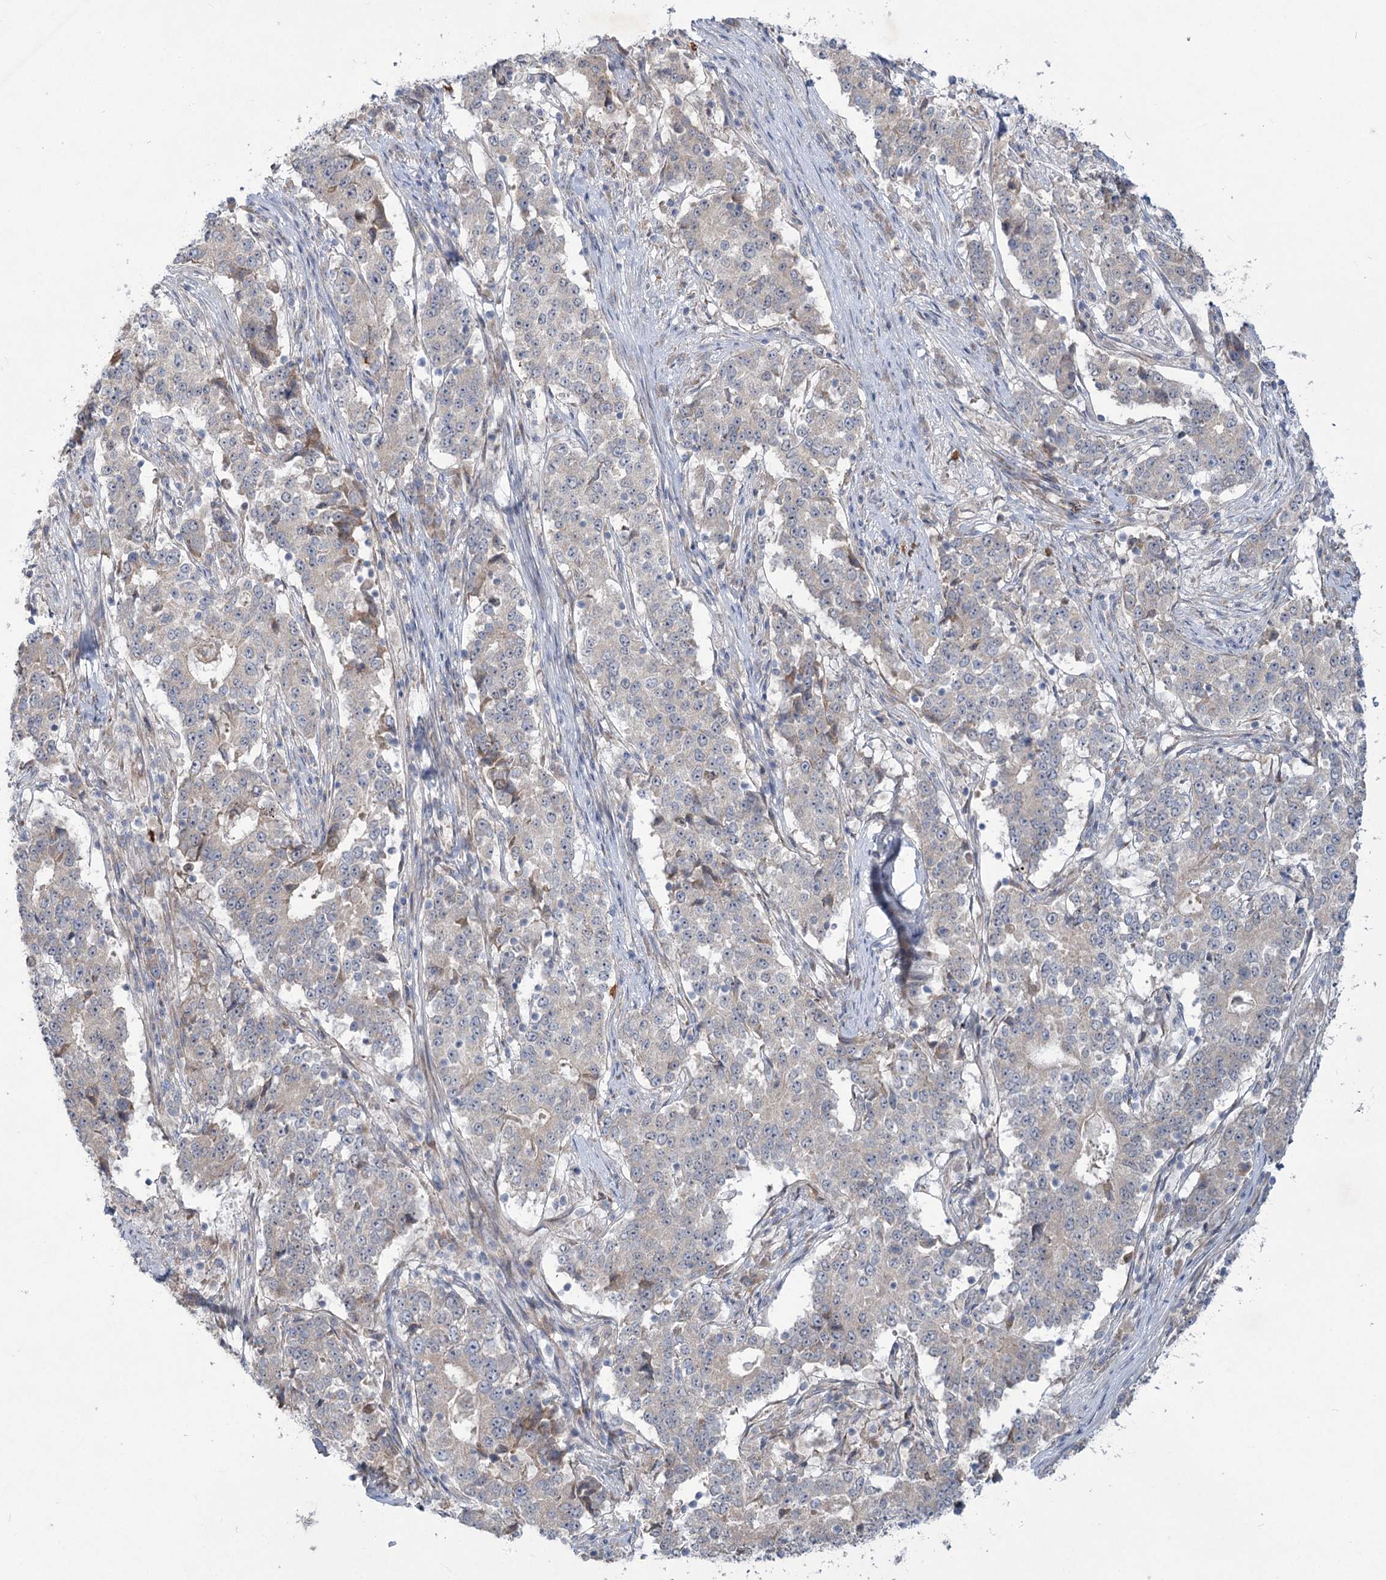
{"staining": {"intensity": "weak", "quantity": "<25%", "location": "cytoplasmic/membranous"}, "tissue": "stomach cancer", "cell_type": "Tumor cells", "image_type": "cancer", "snomed": [{"axis": "morphology", "description": "Adenocarcinoma, NOS"}, {"axis": "topography", "description": "Stomach"}], "caption": "IHC photomicrograph of neoplastic tissue: human stomach cancer (adenocarcinoma) stained with DAB displays no significant protein positivity in tumor cells.", "gene": "PLA2G12A", "patient": {"sex": "male", "age": 59}}